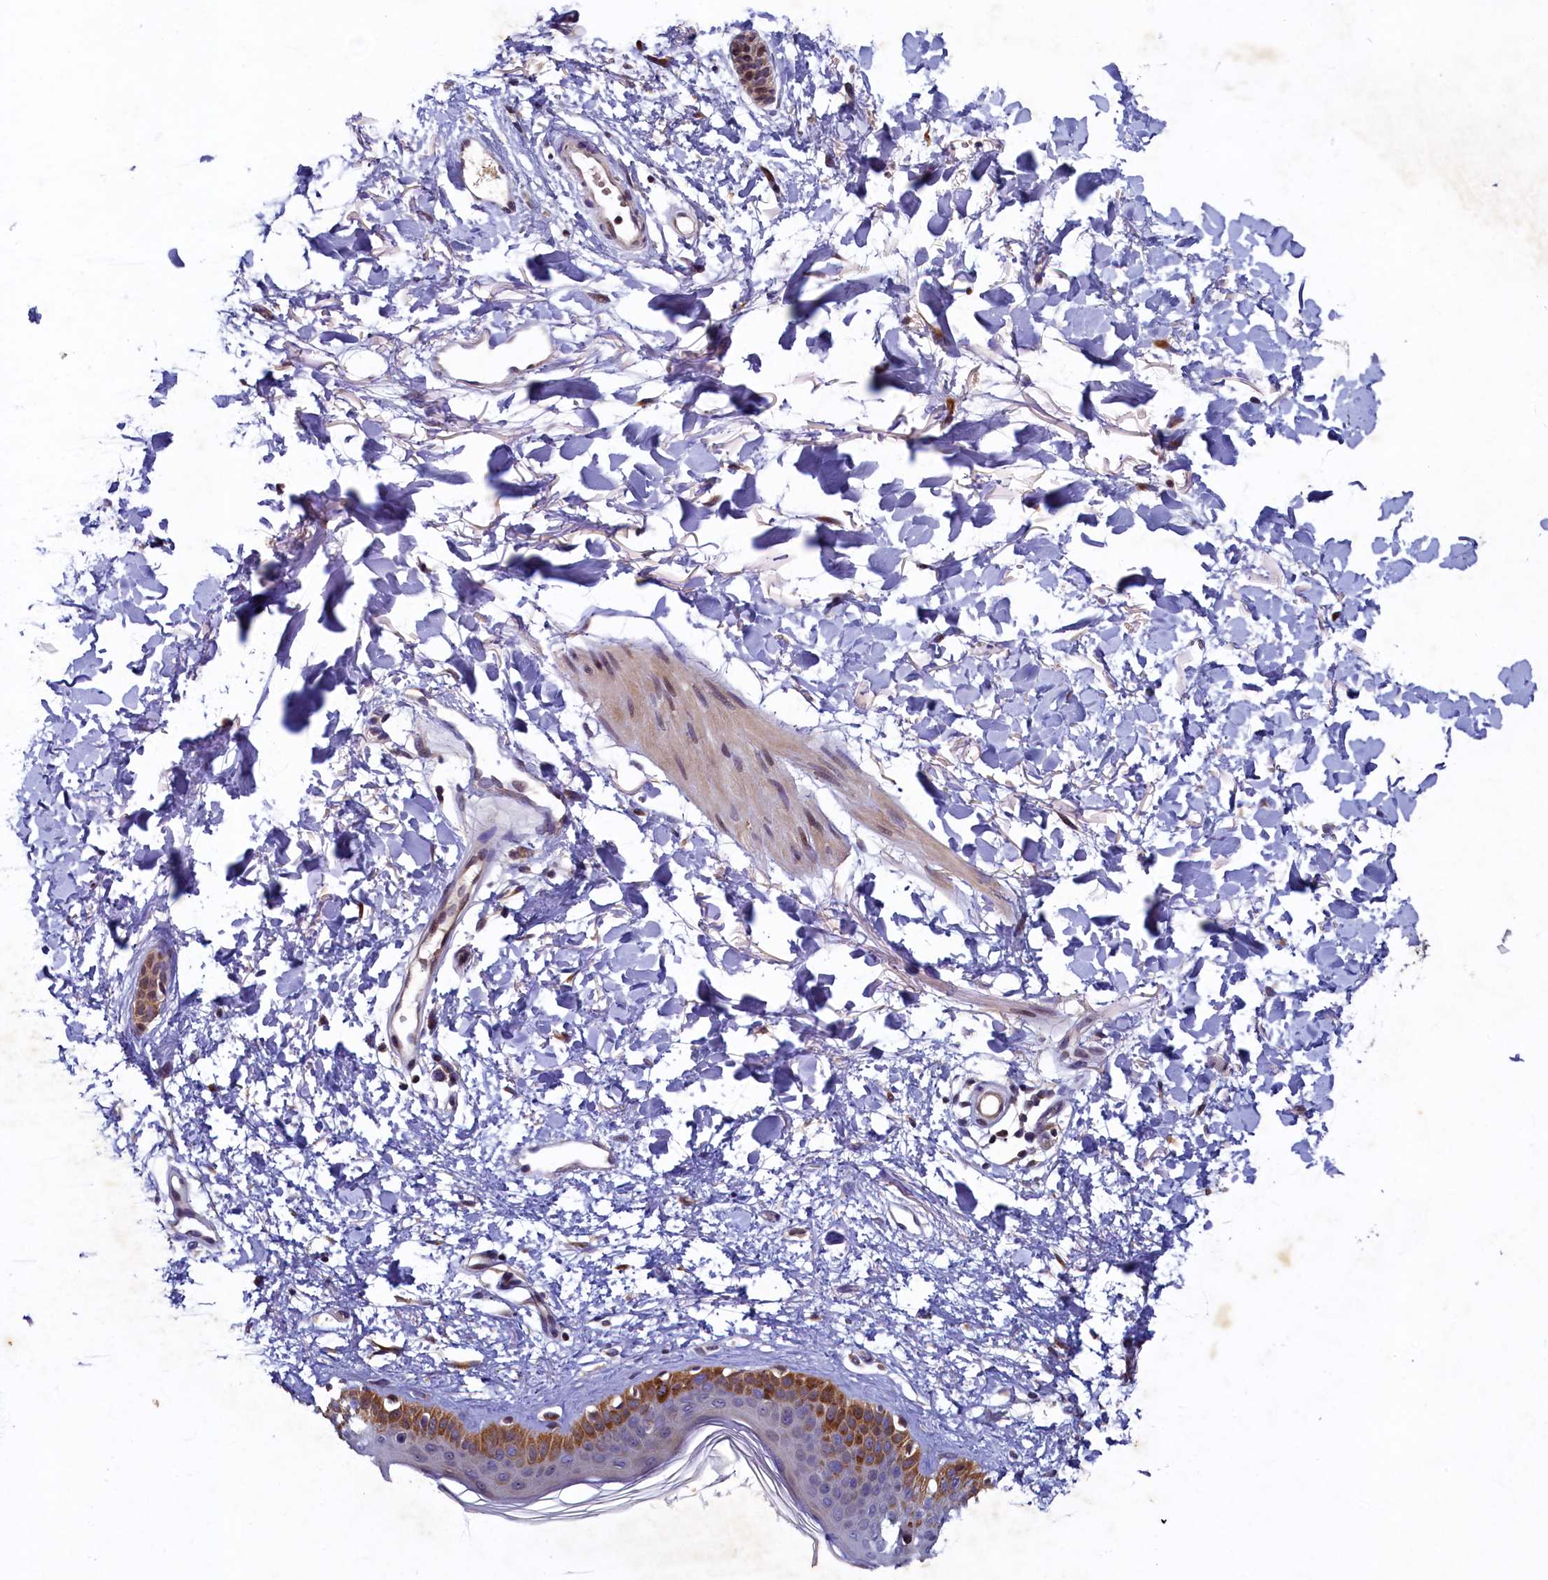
{"staining": {"intensity": "moderate", "quantity": ">75%", "location": "cytoplasmic/membranous"}, "tissue": "skin", "cell_type": "Fibroblasts", "image_type": "normal", "snomed": [{"axis": "morphology", "description": "Normal tissue, NOS"}, {"axis": "topography", "description": "Skin"}], "caption": "IHC staining of benign skin, which displays medium levels of moderate cytoplasmic/membranous expression in about >75% of fibroblasts indicating moderate cytoplasmic/membranous protein expression. The staining was performed using DAB (brown) for protein detection and nuclei were counterstained in hematoxylin (blue).", "gene": "LATS2", "patient": {"sex": "female", "age": 58}}